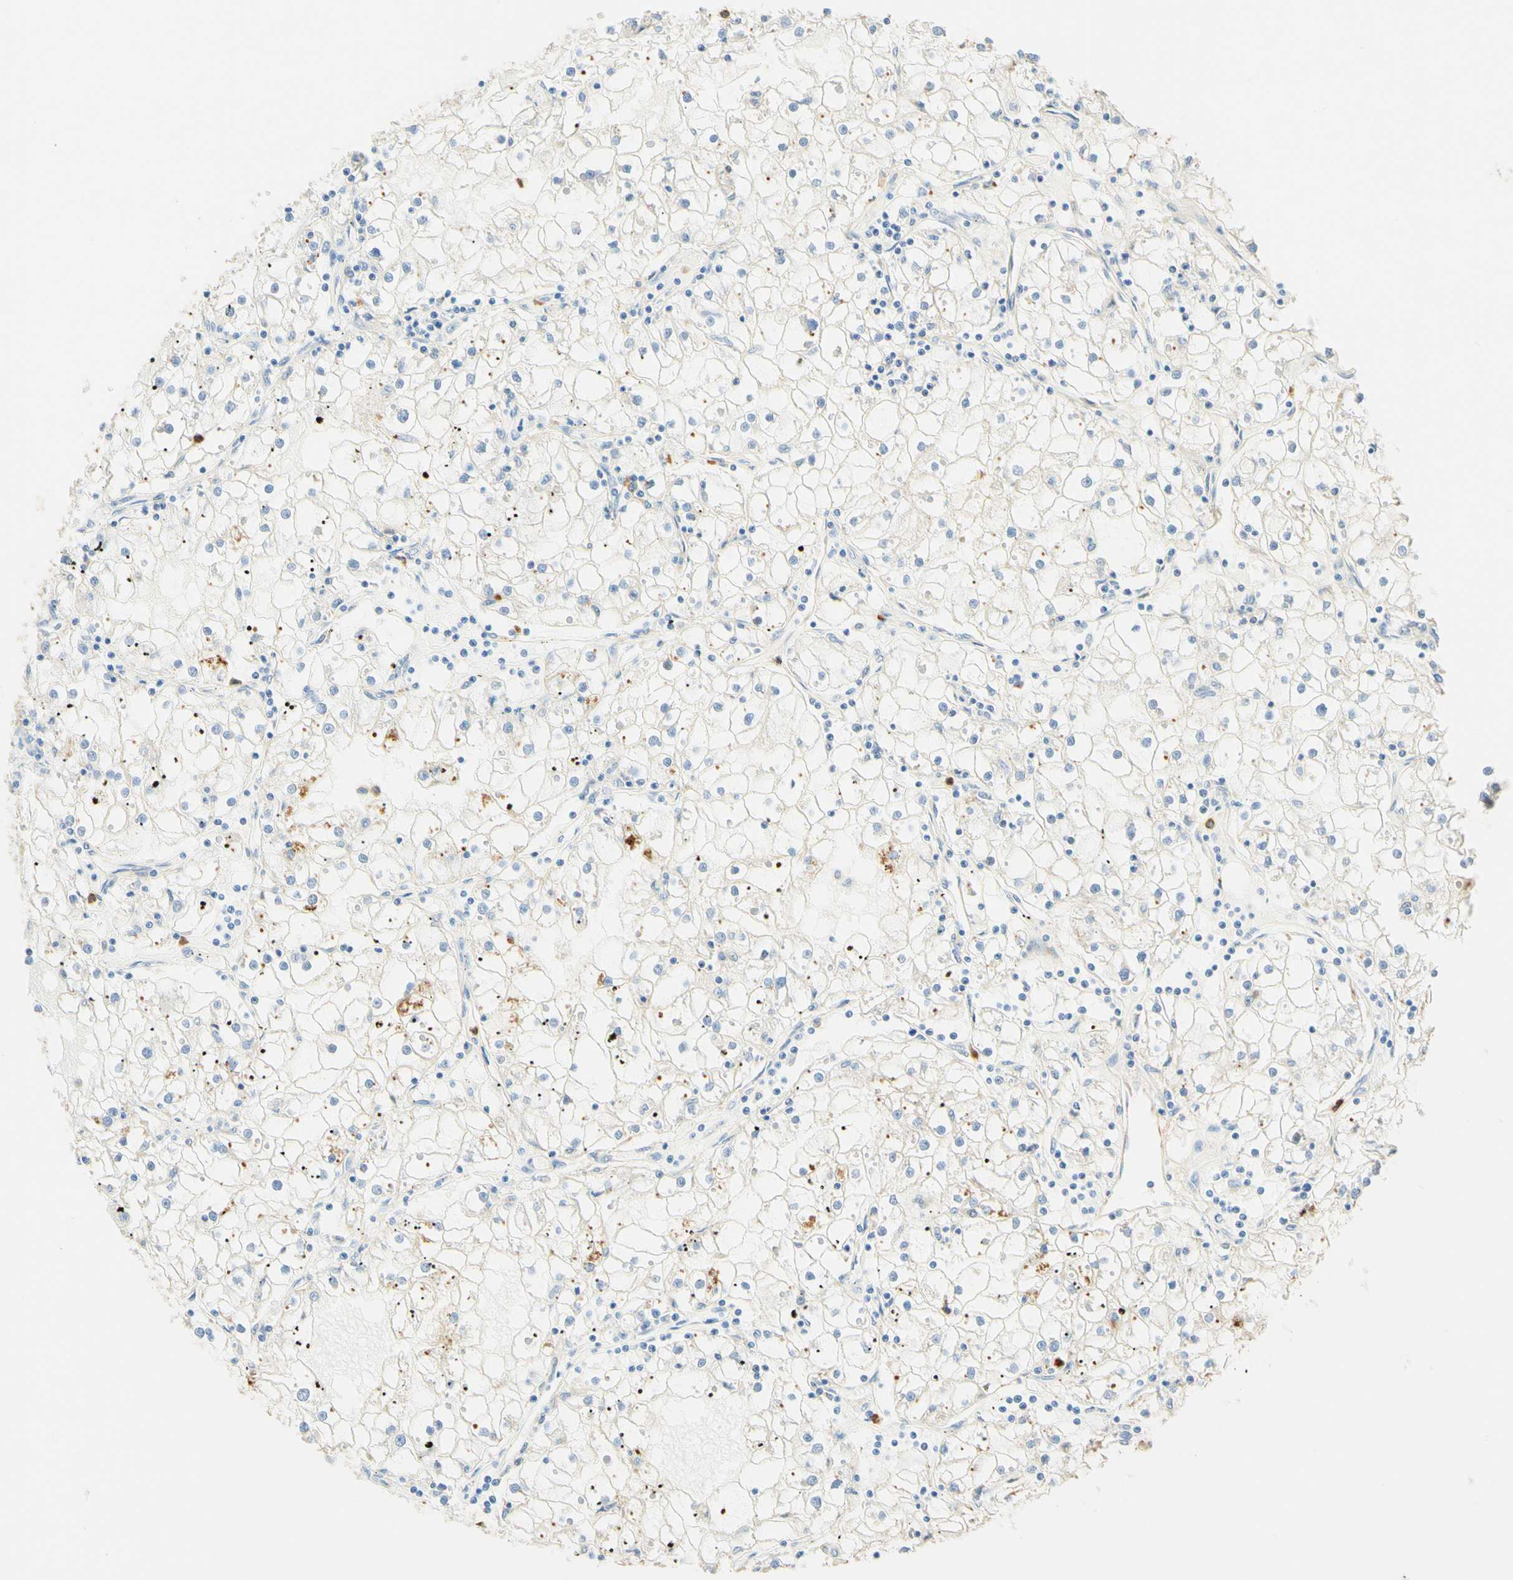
{"staining": {"intensity": "moderate", "quantity": "<25%", "location": "cytoplasmic/membranous"}, "tissue": "renal cancer", "cell_type": "Tumor cells", "image_type": "cancer", "snomed": [{"axis": "morphology", "description": "Adenocarcinoma, NOS"}, {"axis": "topography", "description": "Kidney"}], "caption": "High-magnification brightfield microscopy of renal cancer (adenocarcinoma) stained with DAB (brown) and counterstained with hematoxylin (blue). tumor cells exhibit moderate cytoplasmic/membranous positivity is appreciated in about<25% of cells.", "gene": "CD63", "patient": {"sex": "male", "age": 56}}